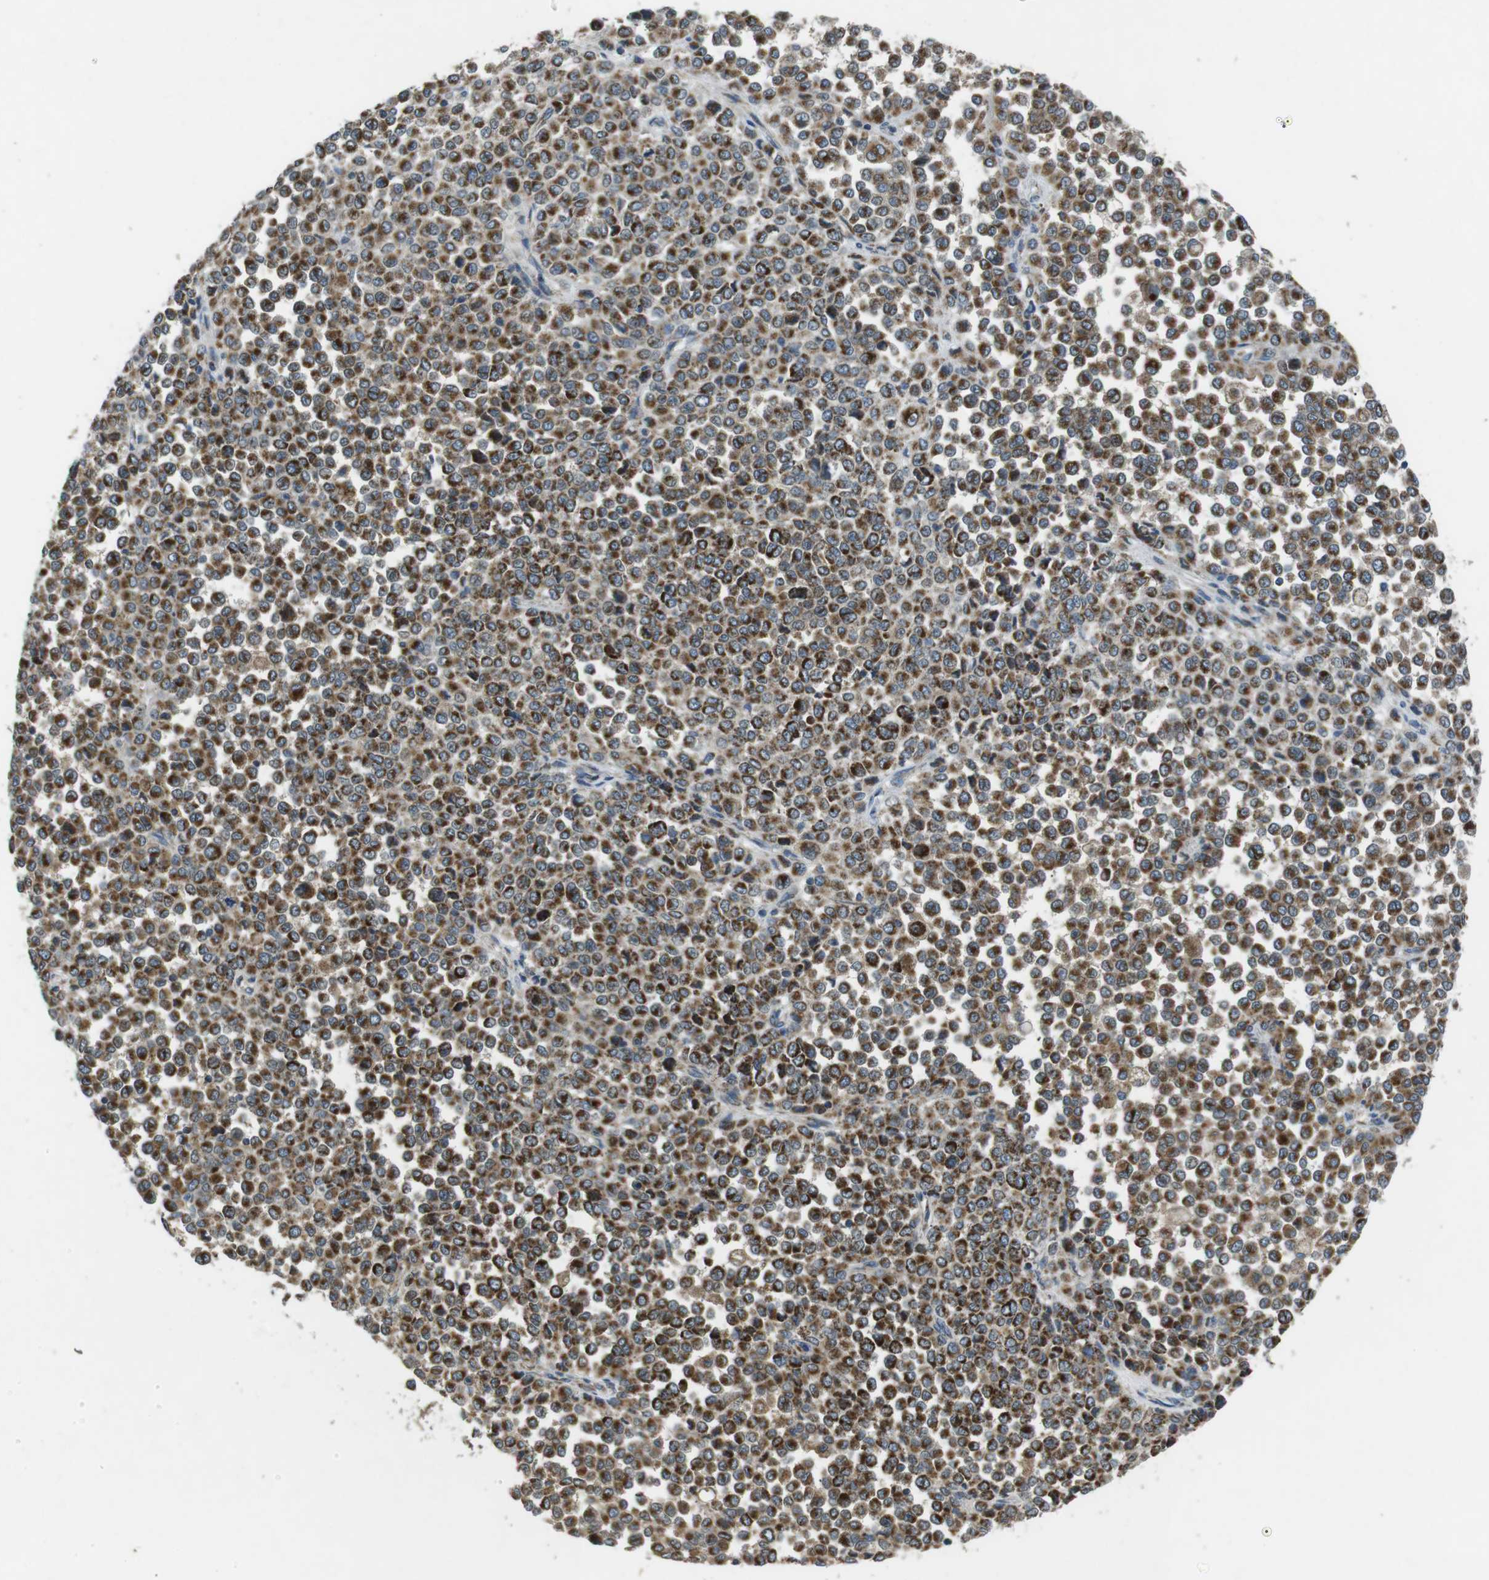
{"staining": {"intensity": "strong", "quantity": ">75%", "location": "cytoplasmic/membranous"}, "tissue": "melanoma", "cell_type": "Tumor cells", "image_type": "cancer", "snomed": [{"axis": "morphology", "description": "Malignant melanoma, Metastatic site"}, {"axis": "topography", "description": "Pancreas"}], "caption": "The immunohistochemical stain shows strong cytoplasmic/membranous positivity in tumor cells of melanoma tissue. Nuclei are stained in blue.", "gene": "BACE1", "patient": {"sex": "female", "age": 30}}